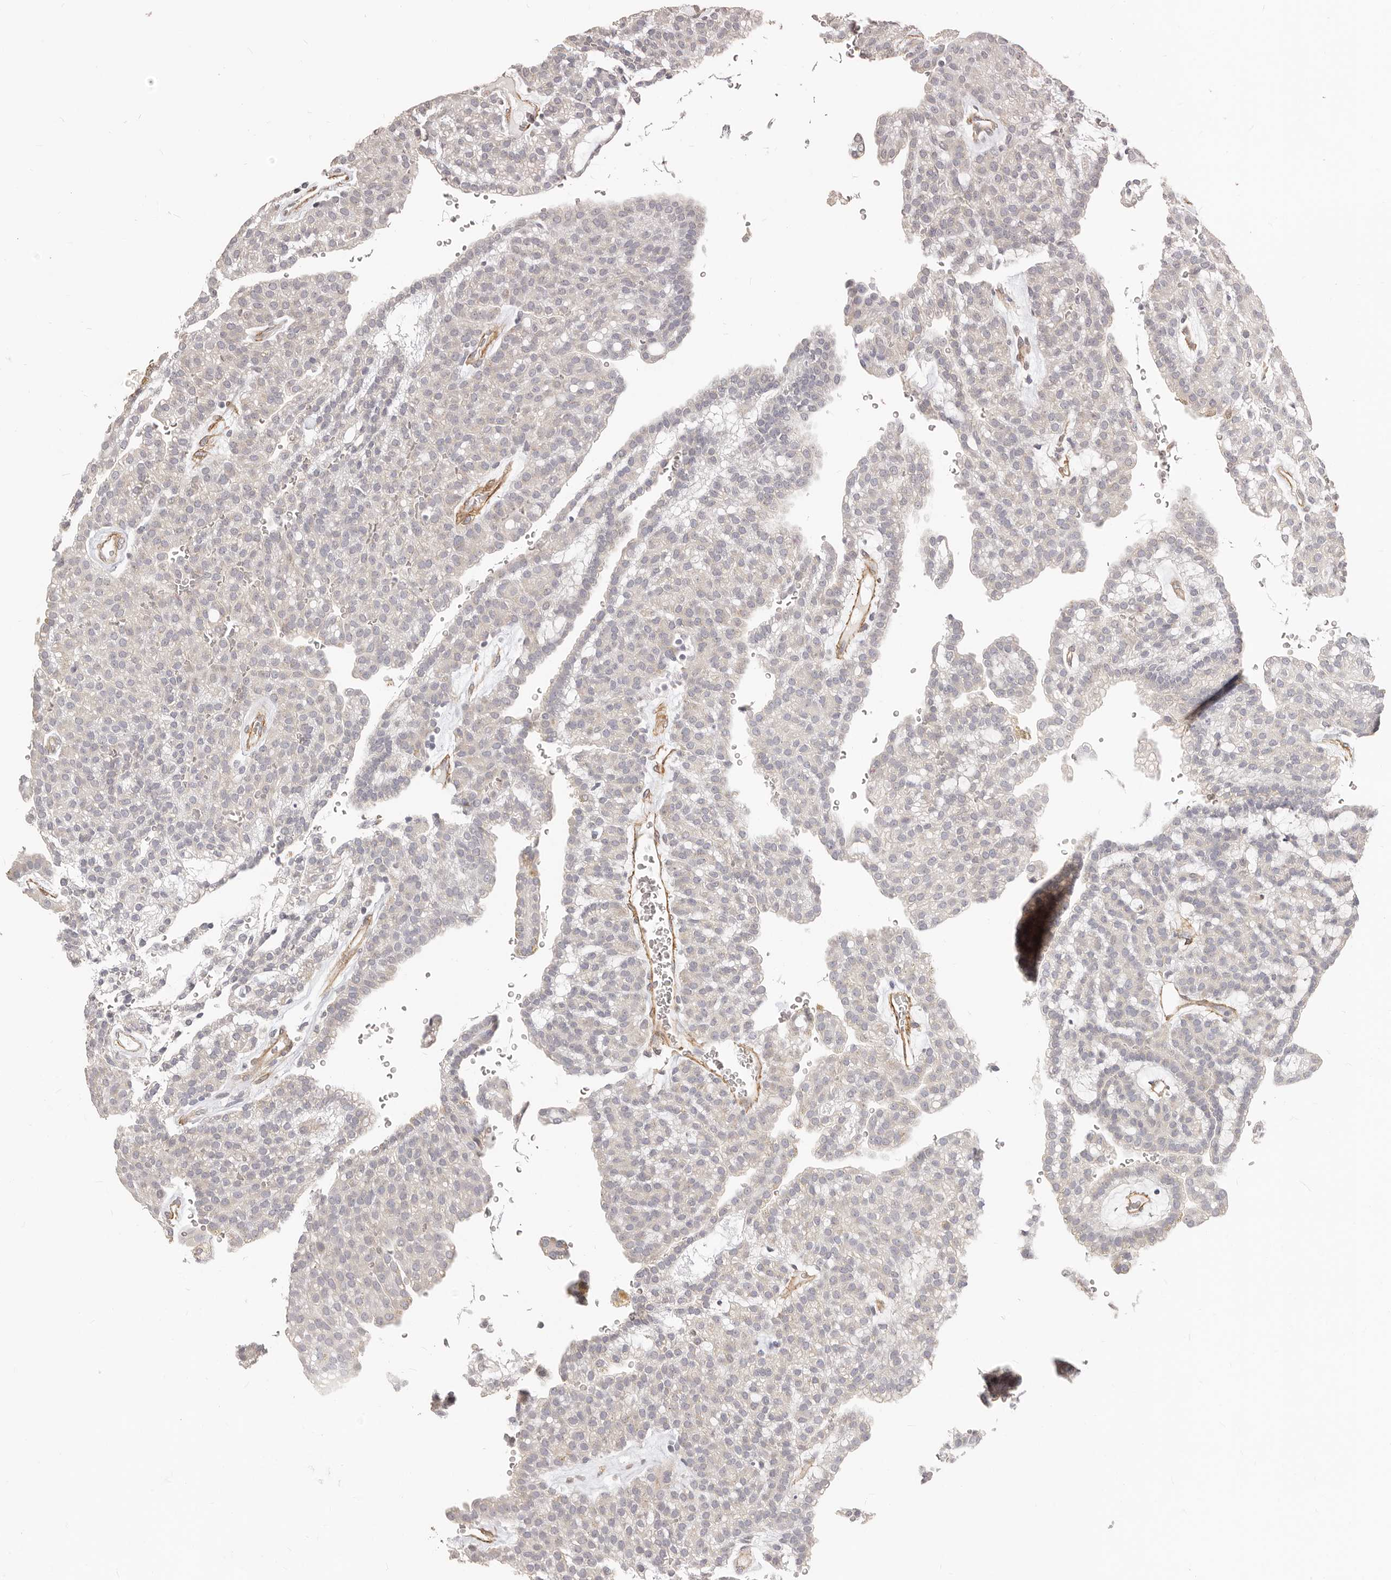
{"staining": {"intensity": "negative", "quantity": "none", "location": "none"}, "tissue": "renal cancer", "cell_type": "Tumor cells", "image_type": "cancer", "snomed": [{"axis": "morphology", "description": "Adenocarcinoma, NOS"}, {"axis": "topography", "description": "Kidney"}], "caption": "Immunohistochemistry (IHC) of adenocarcinoma (renal) exhibits no expression in tumor cells.", "gene": "RABAC1", "patient": {"sex": "male", "age": 63}}